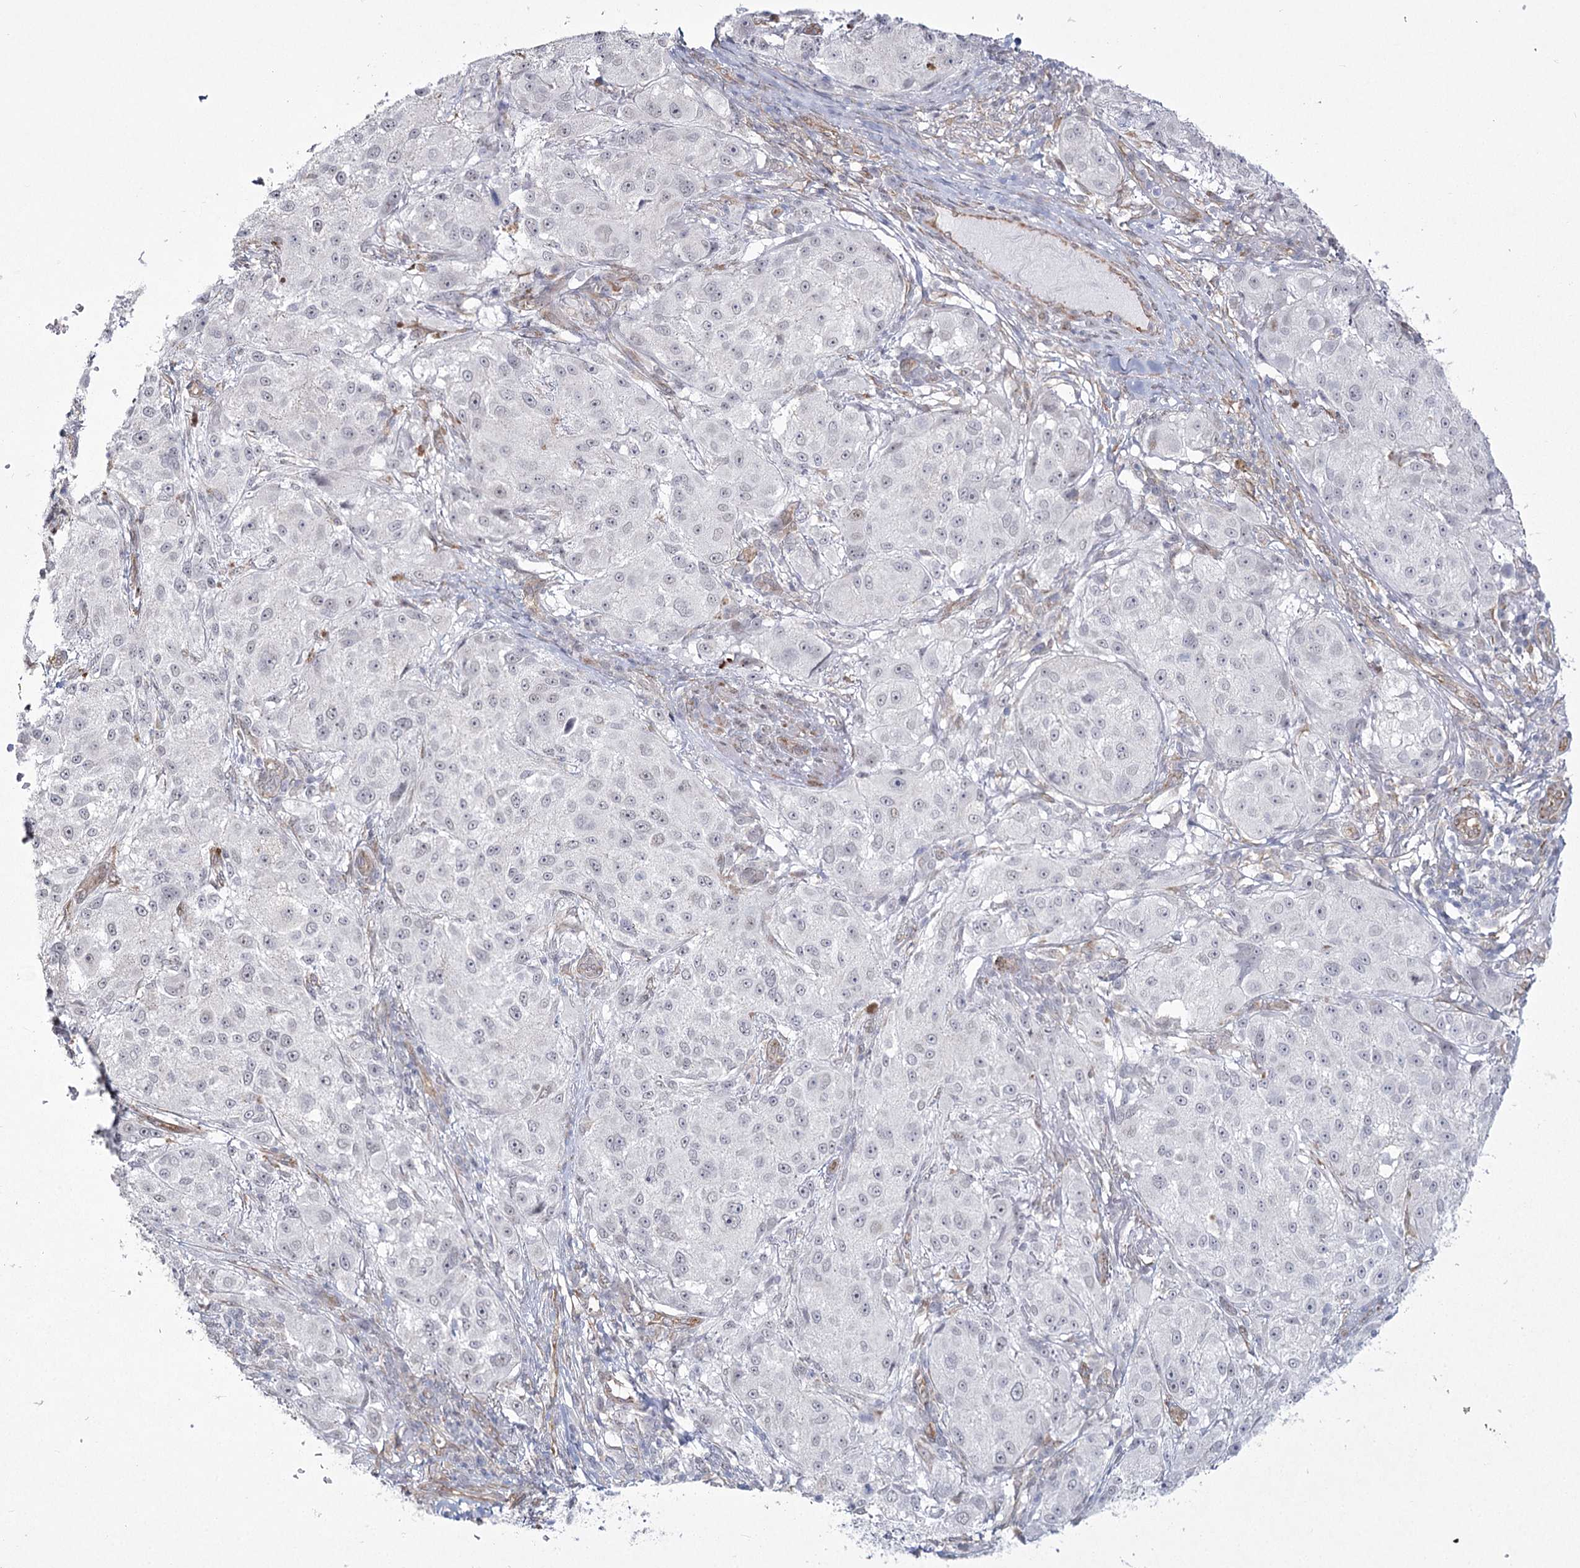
{"staining": {"intensity": "negative", "quantity": "none", "location": "none"}, "tissue": "melanoma", "cell_type": "Tumor cells", "image_type": "cancer", "snomed": [{"axis": "morphology", "description": "Necrosis, NOS"}, {"axis": "morphology", "description": "Malignant melanoma, NOS"}, {"axis": "topography", "description": "Skin"}], "caption": "An immunohistochemistry image of melanoma is shown. There is no staining in tumor cells of melanoma. (Stains: DAB immunohistochemistry with hematoxylin counter stain, Microscopy: brightfield microscopy at high magnification).", "gene": "YBX3", "patient": {"sex": "female", "age": 87}}